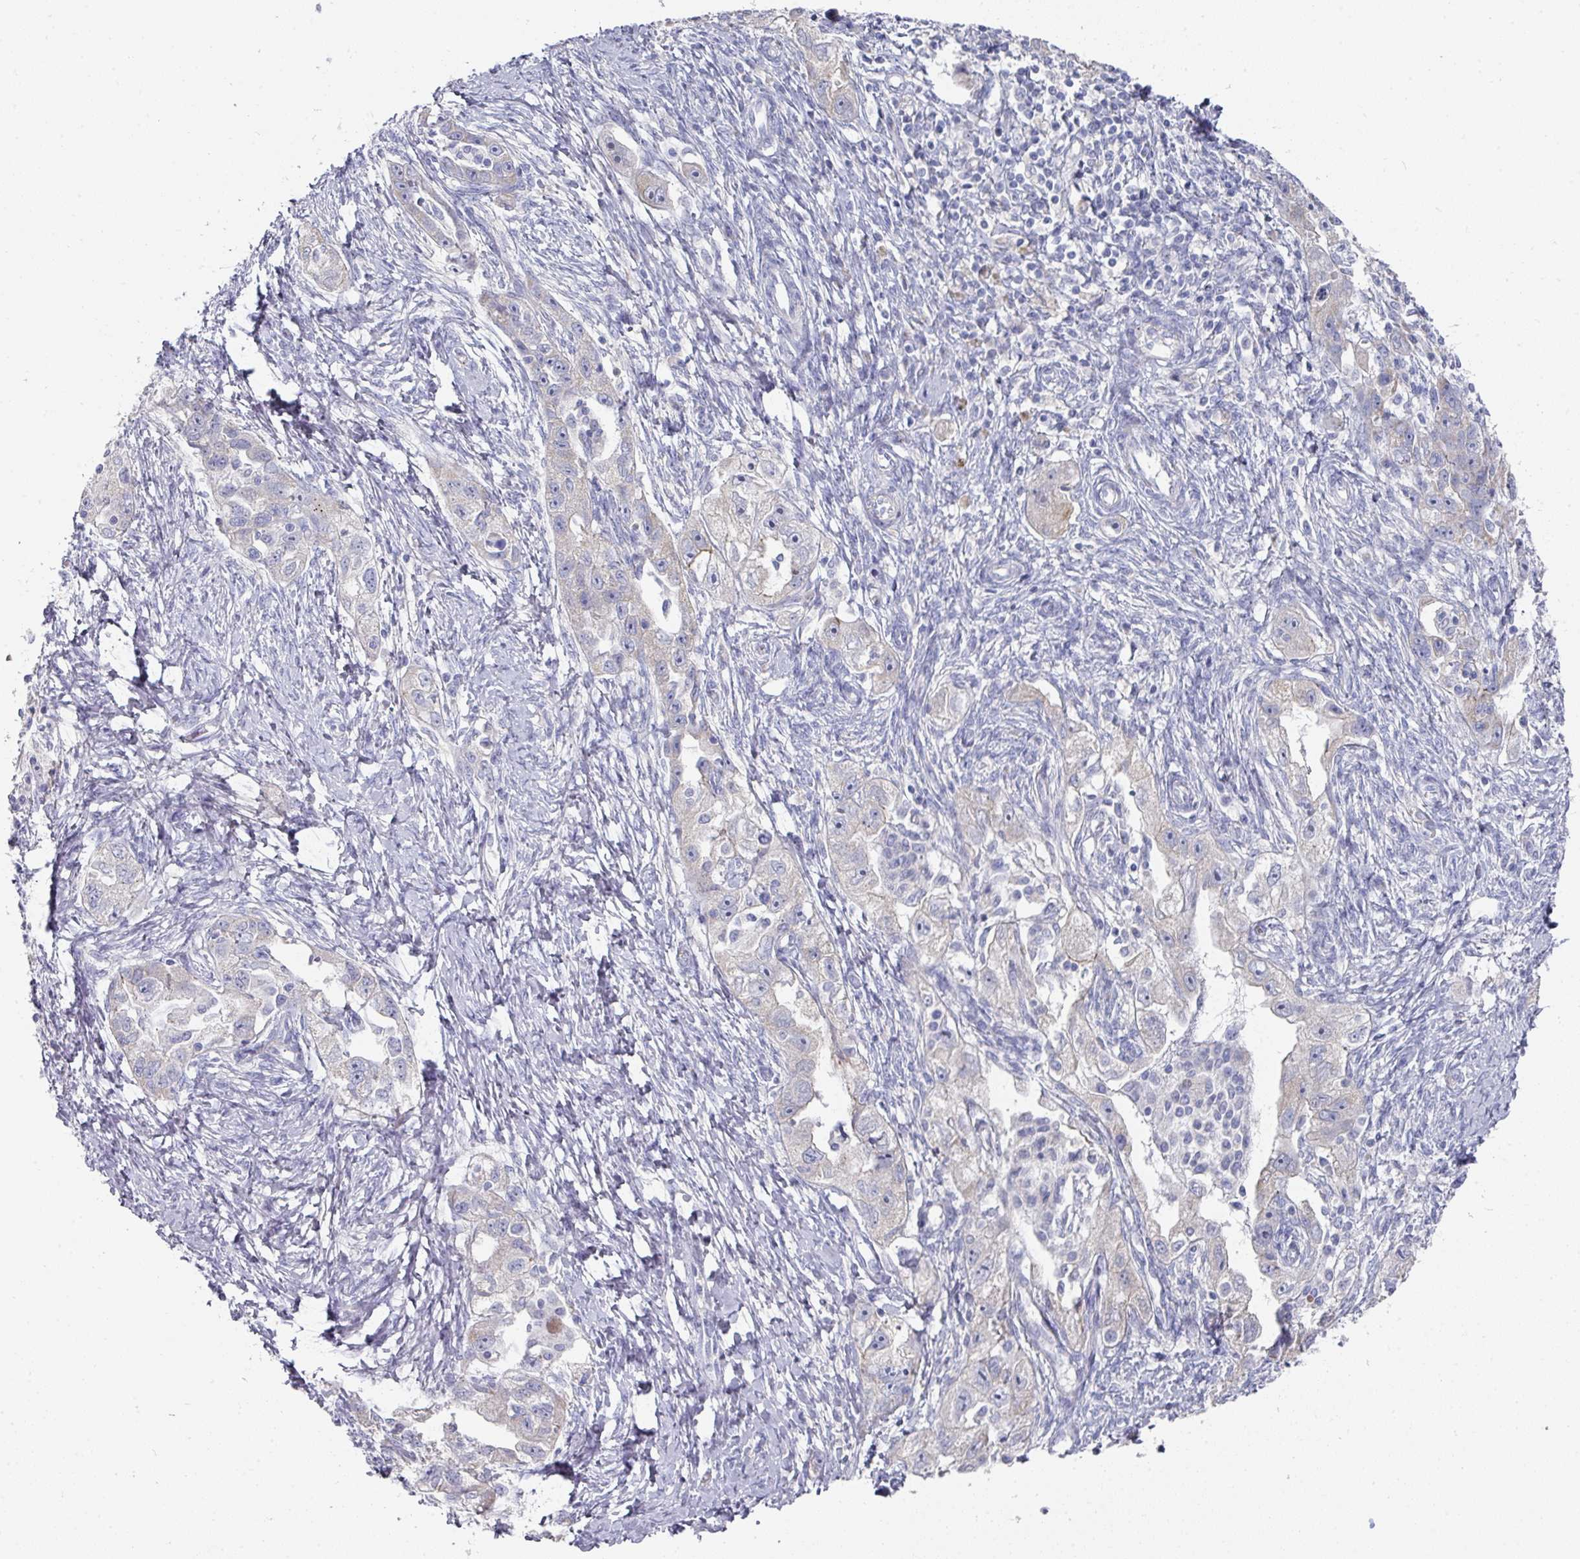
{"staining": {"intensity": "weak", "quantity": "<25%", "location": "cytoplasmic/membranous"}, "tissue": "ovarian cancer", "cell_type": "Tumor cells", "image_type": "cancer", "snomed": [{"axis": "morphology", "description": "Carcinoma, NOS"}, {"axis": "morphology", "description": "Cystadenocarcinoma, serous, NOS"}, {"axis": "topography", "description": "Ovary"}], "caption": "Immunohistochemistry micrograph of ovarian serous cystadenocarcinoma stained for a protein (brown), which reveals no staining in tumor cells.", "gene": "NT5C1A", "patient": {"sex": "female", "age": 69}}